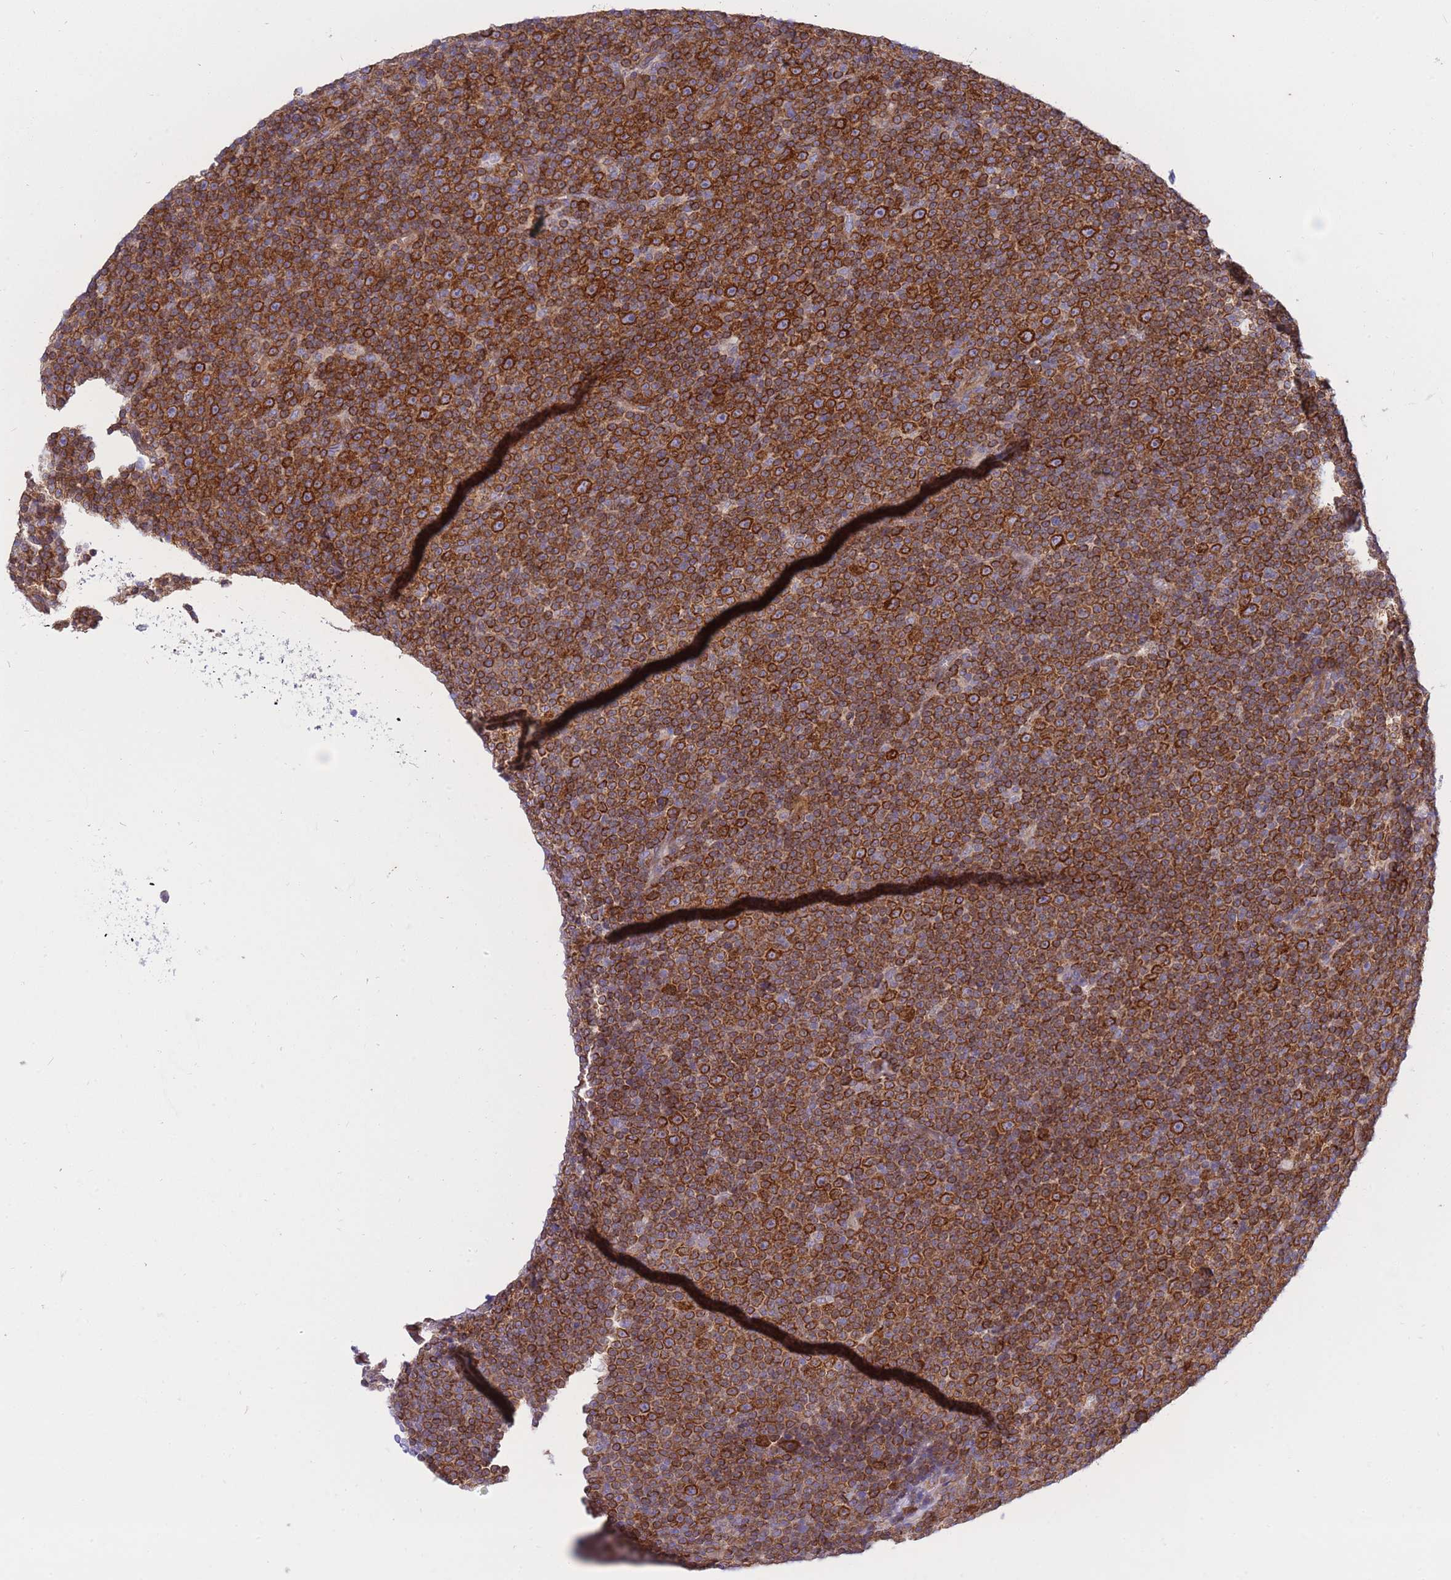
{"staining": {"intensity": "strong", "quantity": ">75%", "location": "cytoplasmic/membranous"}, "tissue": "lymphoma", "cell_type": "Tumor cells", "image_type": "cancer", "snomed": [{"axis": "morphology", "description": "Malignant lymphoma, non-Hodgkin's type, Low grade"}, {"axis": "topography", "description": "Lymph node"}], "caption": "A brown stain shows strong cytoplasmic/membranous staining of a protein in lymphoma tumor cells. (DAB (3,3'-diaminobenzidine) IHC, brown staining for protein, blue staining for nuclei).", "gene": "REM1", "patient": {"sex": "female", "age": 67}}